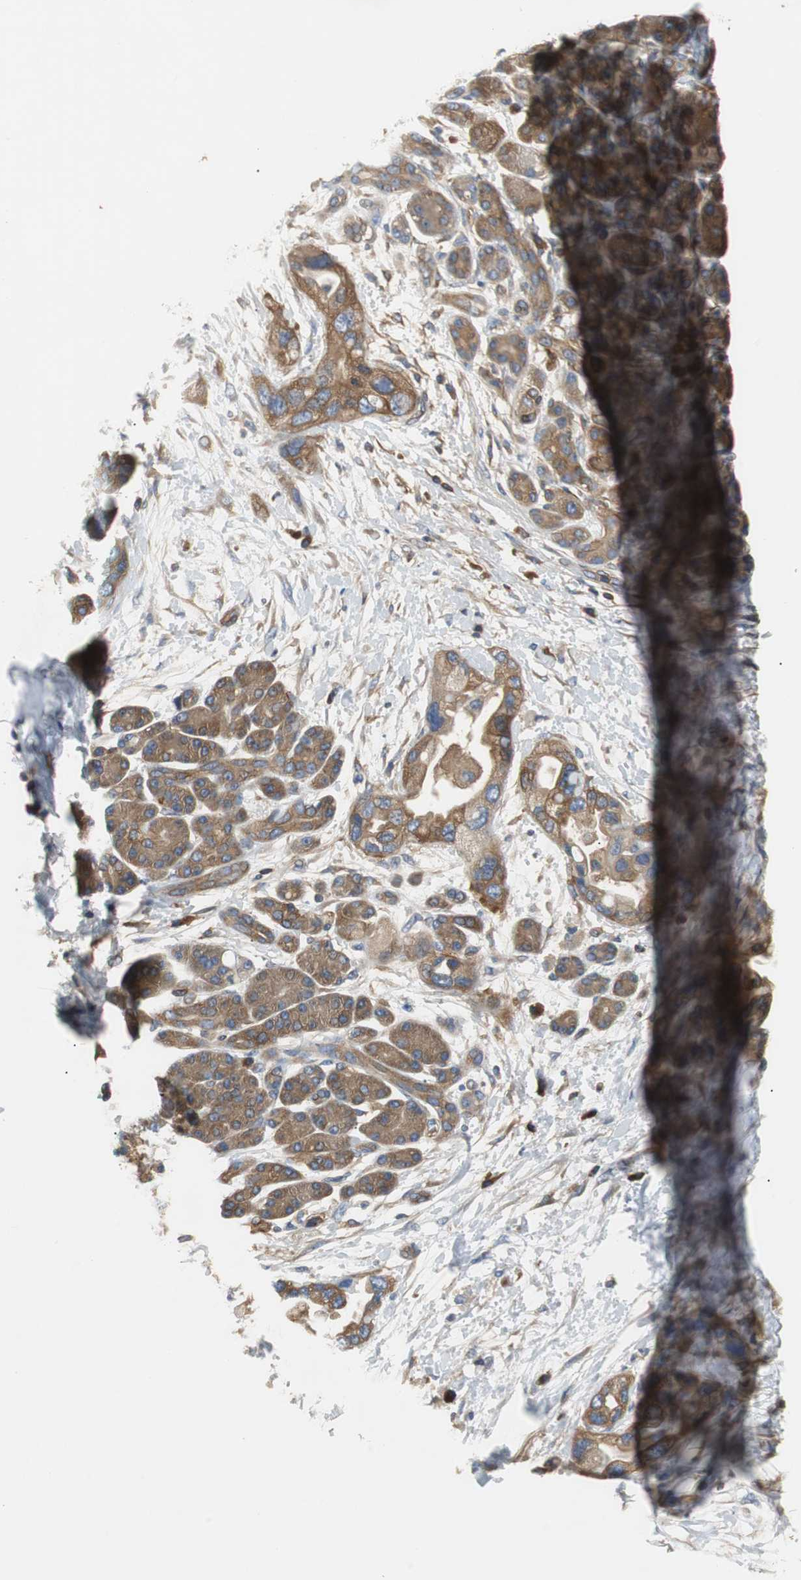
{"staining": {"intensity": "strong", "quantity": ">75%", "location": "cytoplasmic/membranous"}, "tissue": "pancreatic cancer", "cell_type": "Tumor cells", "image_type": "cancer", "snomed": [{"axis": "morphology", "description": "Adenocarcinoma, NOS"}, {"axis": "topography", "description": "Pancreas"}], "caption": "A micrograph showing strong cytoplasmic/membranous staining in about >75% of tumor cells in adenocarcinoma (pancreatic), as visualized by brown immunohistochemical staining.", "gene": "GYS1", "patient": {"sex": "female", "age": 77}}